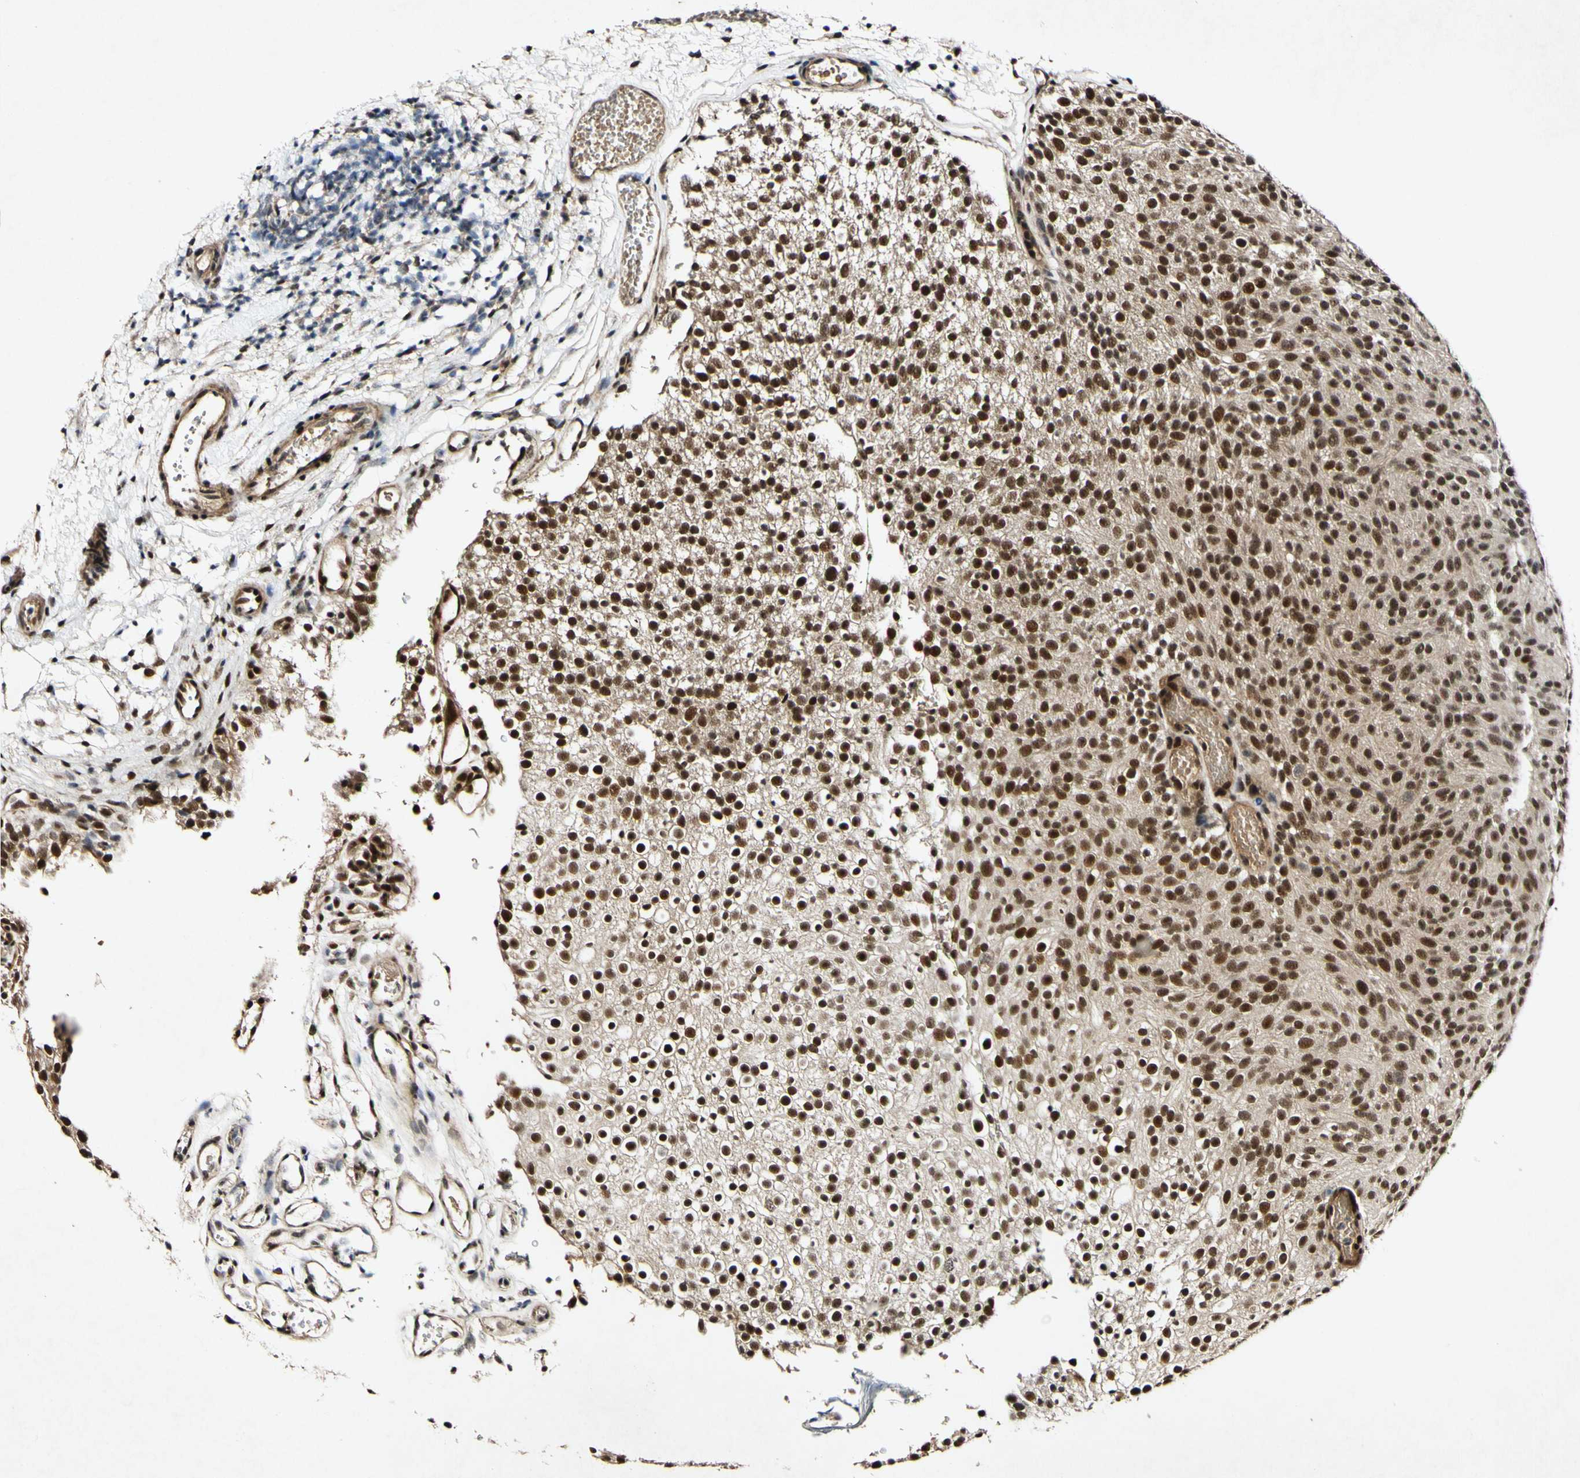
{"staining": {"intensity": "strong", "quantity": ">75%", "location": "nuclear"}, "tissue": "urothelial cancer", "cell_type": "Tumor cells", "image_type": "cancer", "snomed": [{"axis": "morphology", "description": "Urothelial carcinoma, Low grade"}, {"axis": "topography", "description": "Urinary bladder"}], "caption": "Protein analysis of urothelial cancer tissue displays strong nuclear staining in approximately >75% of tumor cells.", "gene": "POLR2F", "patient": {"sex": "male", "age": 78}}